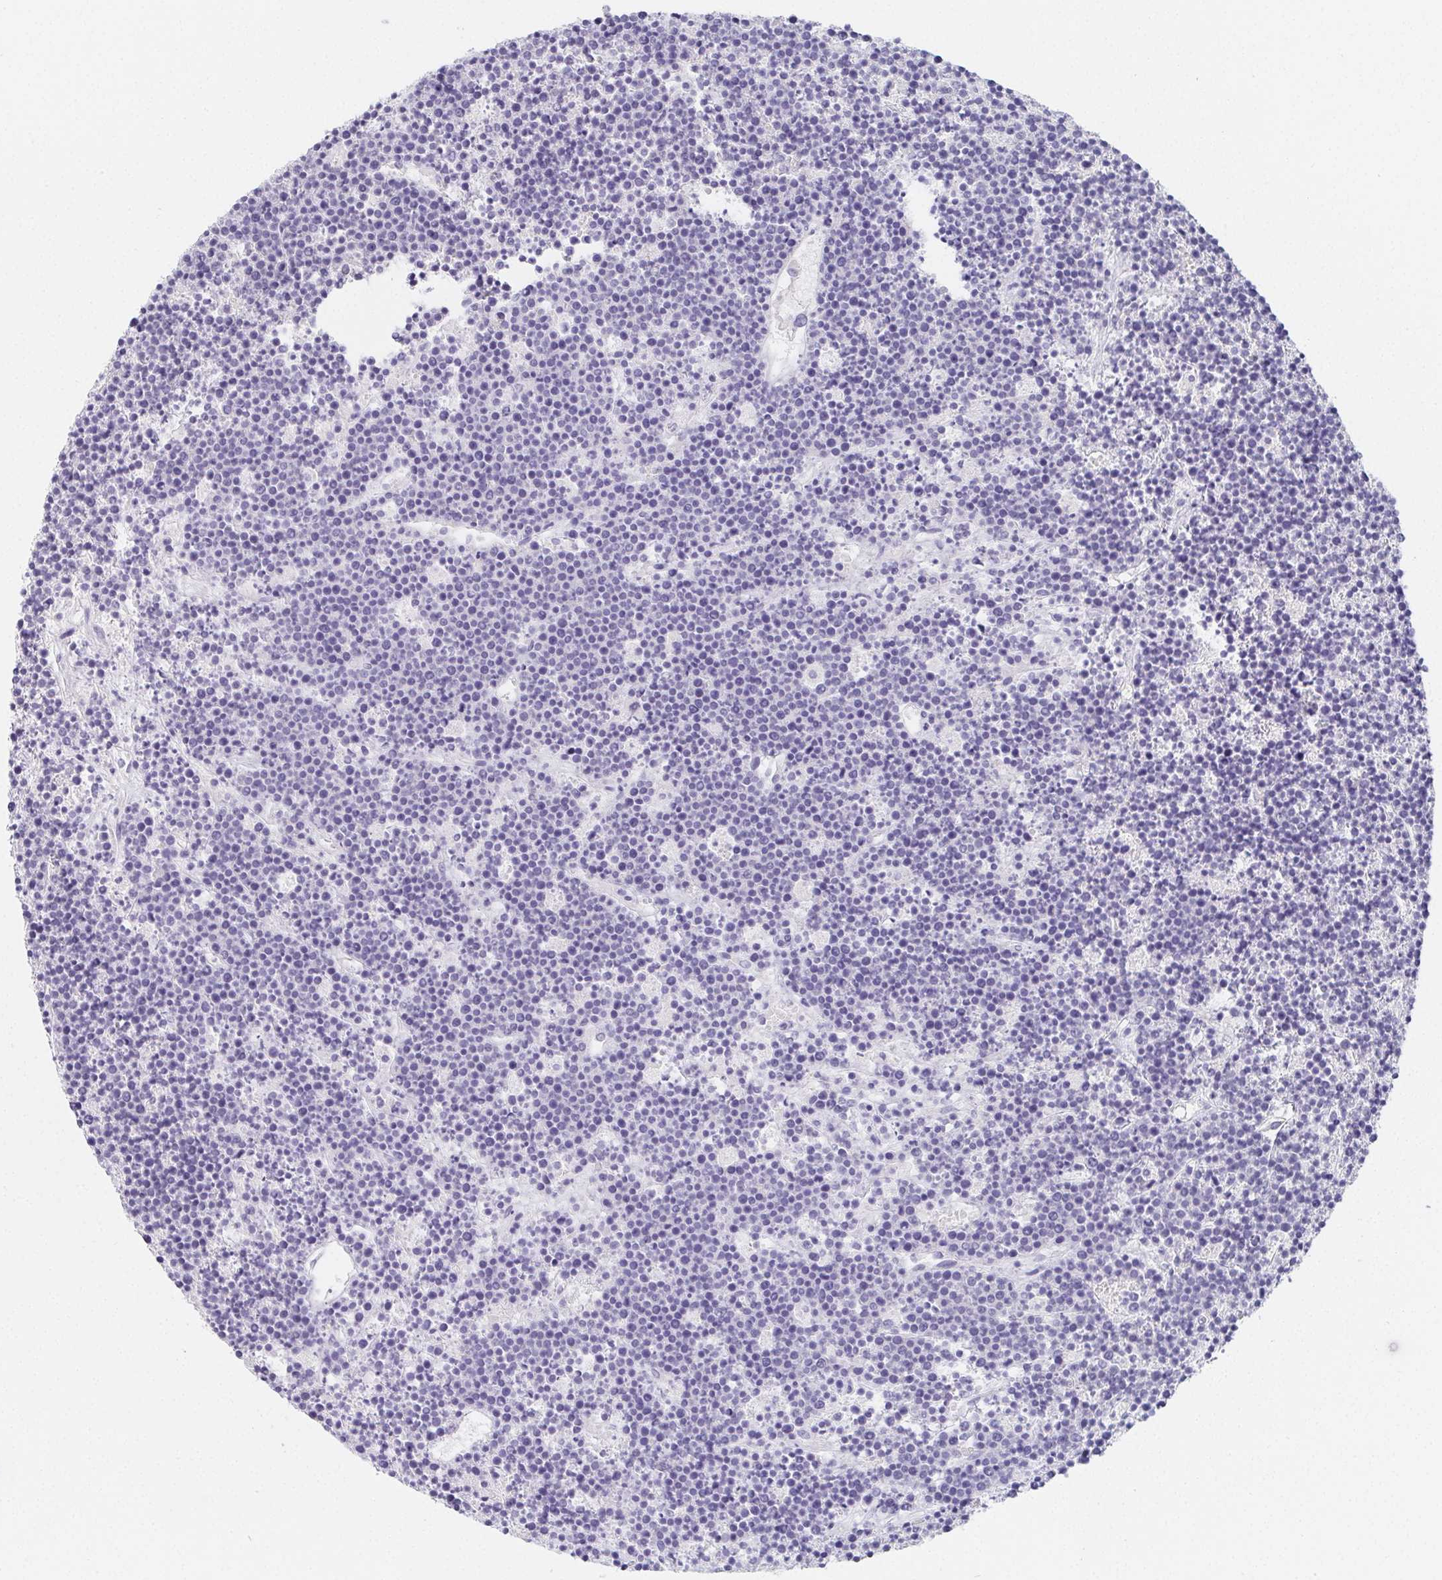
{"staining": {"intensity": "negative", "quantity": "none", "location": "none"}, "tissue": "lymphoma", "cell_type": "Tumor cells", "image_type": "cancer", "snomed": [{"axis": "morphology", "description": "Malignant lymphoma, non-Hodgkin's type, High grade"}, {"axis": "topography", "description": "Ovary"}], "caption": "A high-resolution histopathology image shows IHC staining of lymphoma, which demonstrates no significant expression in tumor cells.", "gene": "GLIPR1L1", "patient": {"sex": "female", "age": 56}}